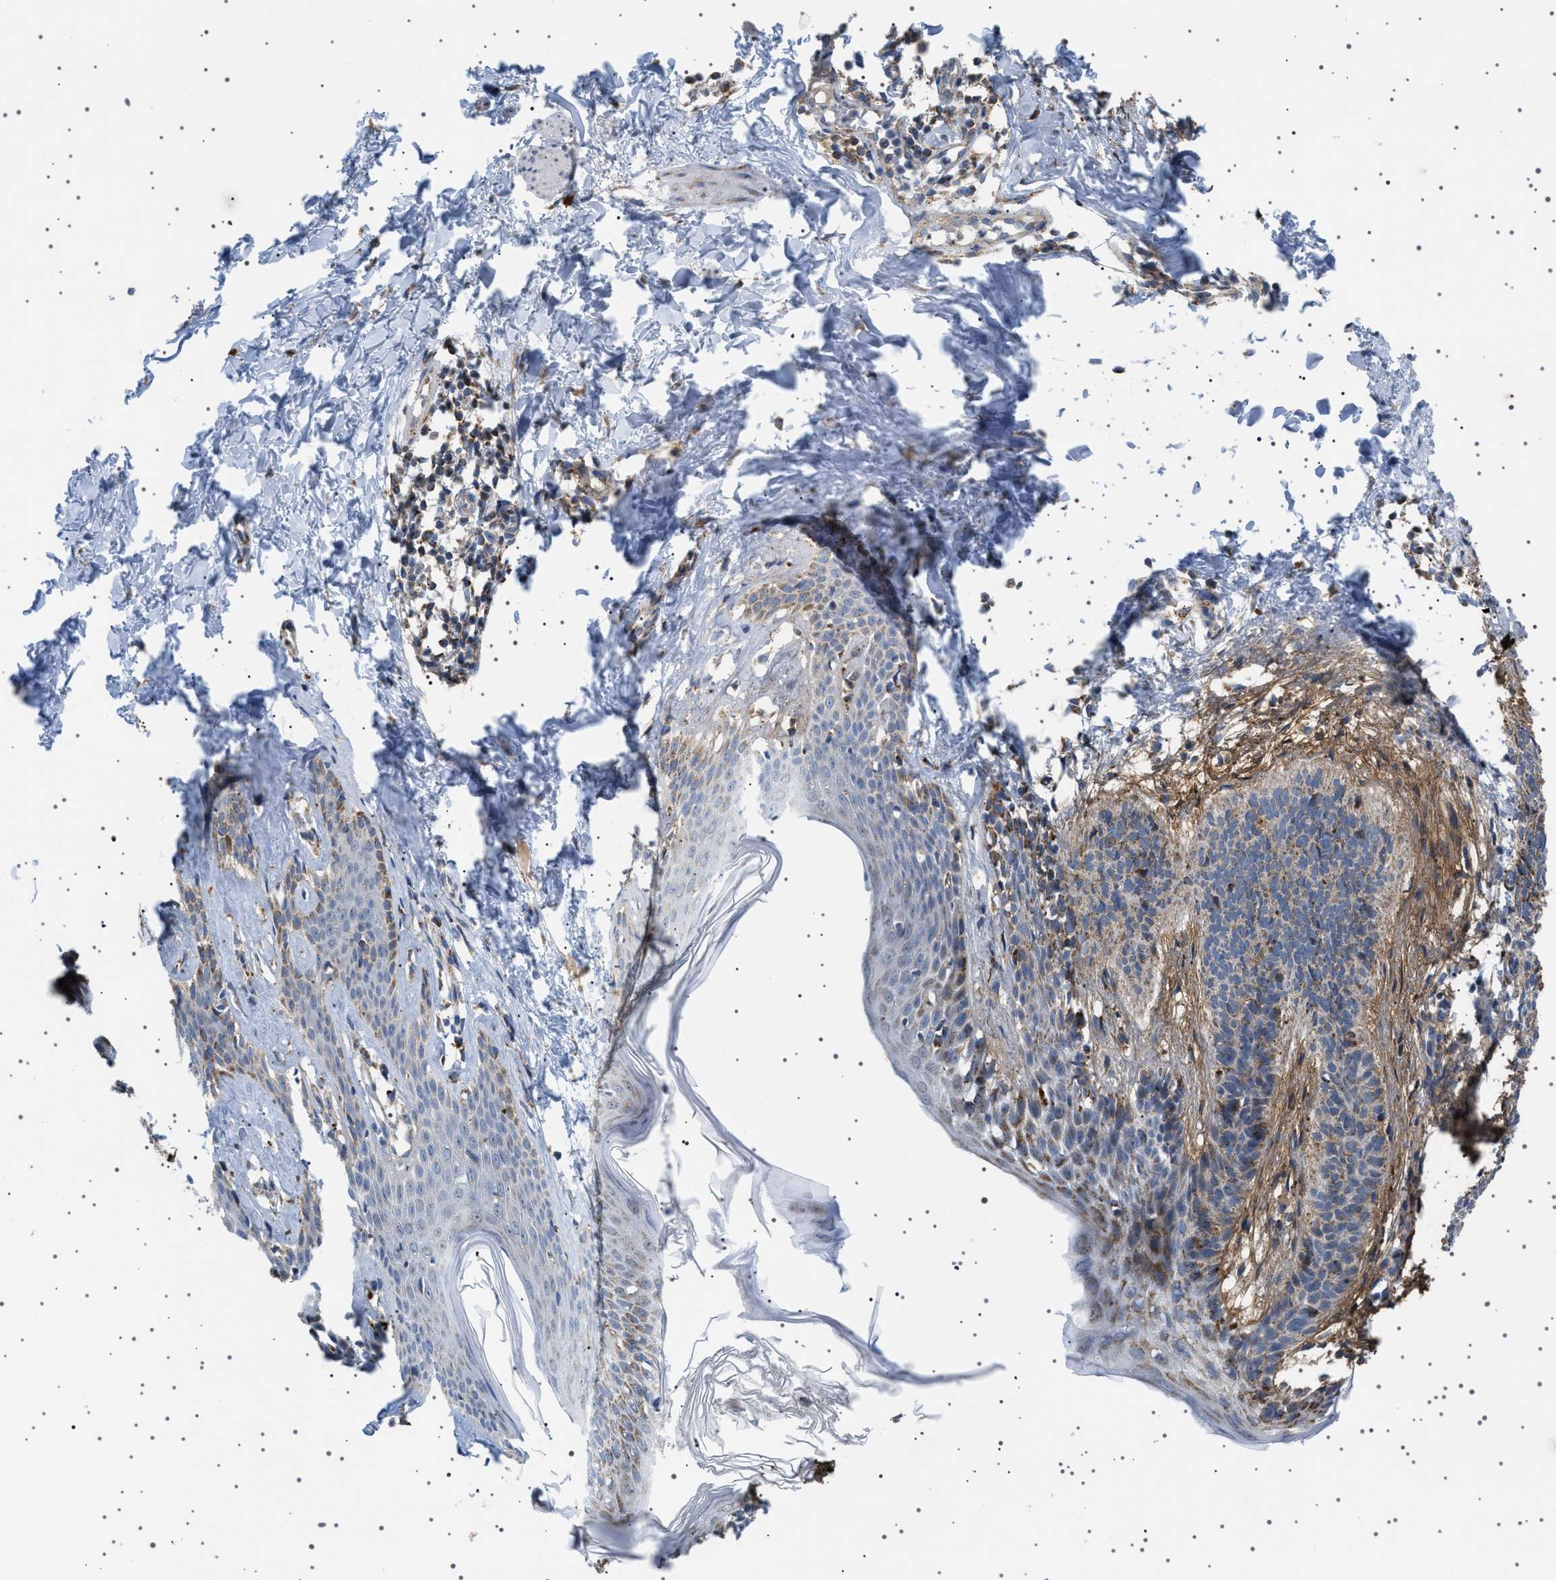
{"staining": {"intensity": "moderate", "quantity": "<25%", "location": "cytoplasmic/membranous"}, "tissue": "skin cancer", "cell_type": "Tumor cells", "image_type": "cancer", "snomed": [{"axis": "morphology", "description": "Basal cell carcinoma"}, {"axis": "topography", "description": "Skin"}], "caption": "Basal cell carcinoma (skin) stained with IHC displays moderate cytoplasmic/membranous positivity in approximately <25% of tumor cells.", "gene": "UBXN8", "patient": {"sex": "male", "age": 60}}